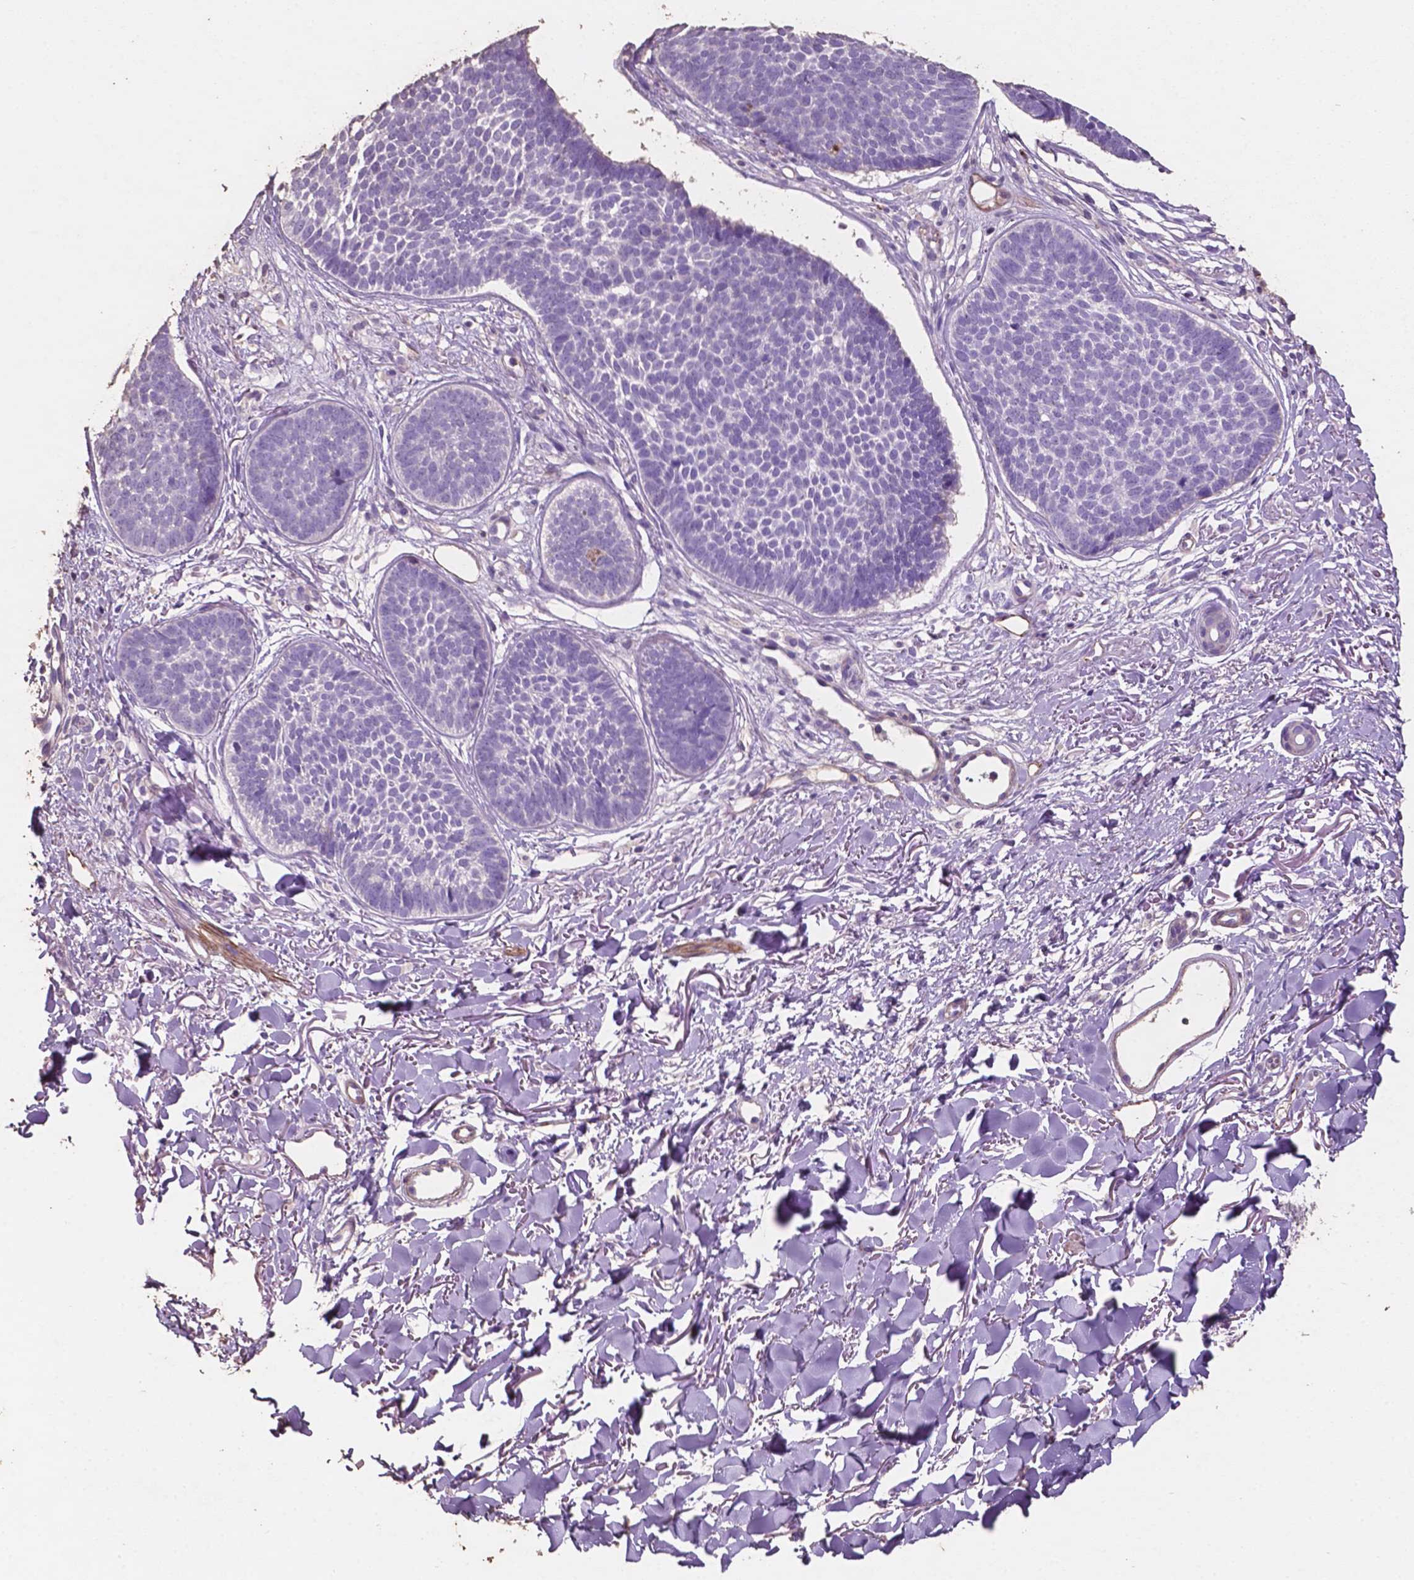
{"staining": {"intensity": "negative", "quantity": "none", "location": "none"}, "tissue": "skin cancer", "cell_type": "Tumor cells", "image_type": "cancer", "snomed": [{"axis": "morphology", "description": "Basal cell carcinoma"}, {"axis": "topography", "description": "Skin"}, {"axis": "topography", "description": "Skin of neck"}, {"axis": "topography", "description": "Skin of shoulder"}, {"axis": "topography", "description": "Skin of back"}], "caption": "Immunohistochemistry image of neoplastic tissue: human skin basal cell carcinoma stained with DAB shows no significant protein staining in tumor cells.", "gene": "COMMD4", "patient": {"sex": "male", "age": 80}}